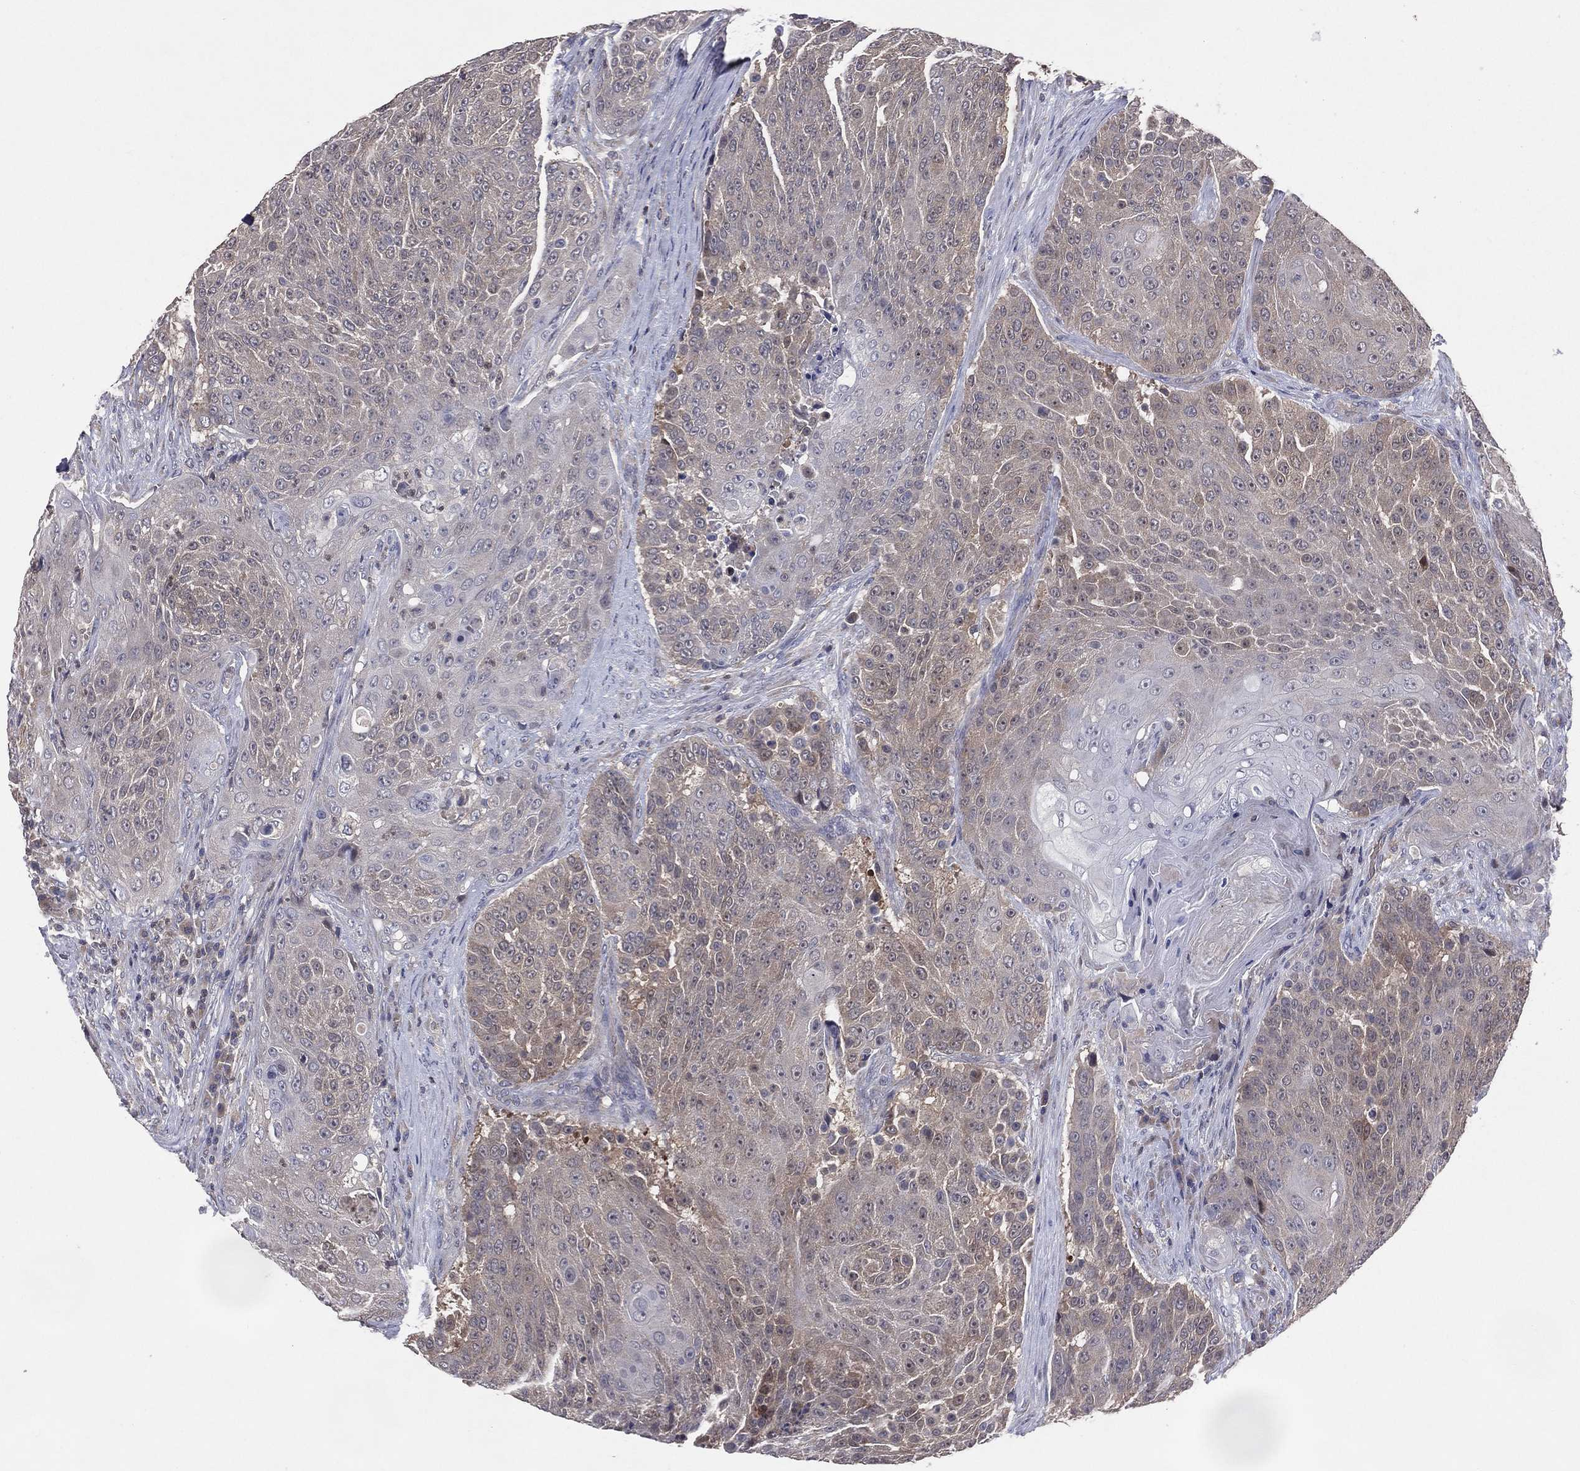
{"staining": {"intensity": "negative", "quantity": "none", "location": "none"}, "tissue": "urothelial cancer", "cell_type": "Tumor cells", "image_type": "cancer", "snomed": [{"axis": "morphology", "description": "Urothelial carcinoma, High grade"}, {"axis": "topography", "description": "Urinary bladder"}], "caption": "A histopathology image of human urothelial cancer is negative for staining in tumor cells.", "gene": "DNAH7", "patient": {"sex": "female", "age": 63}}